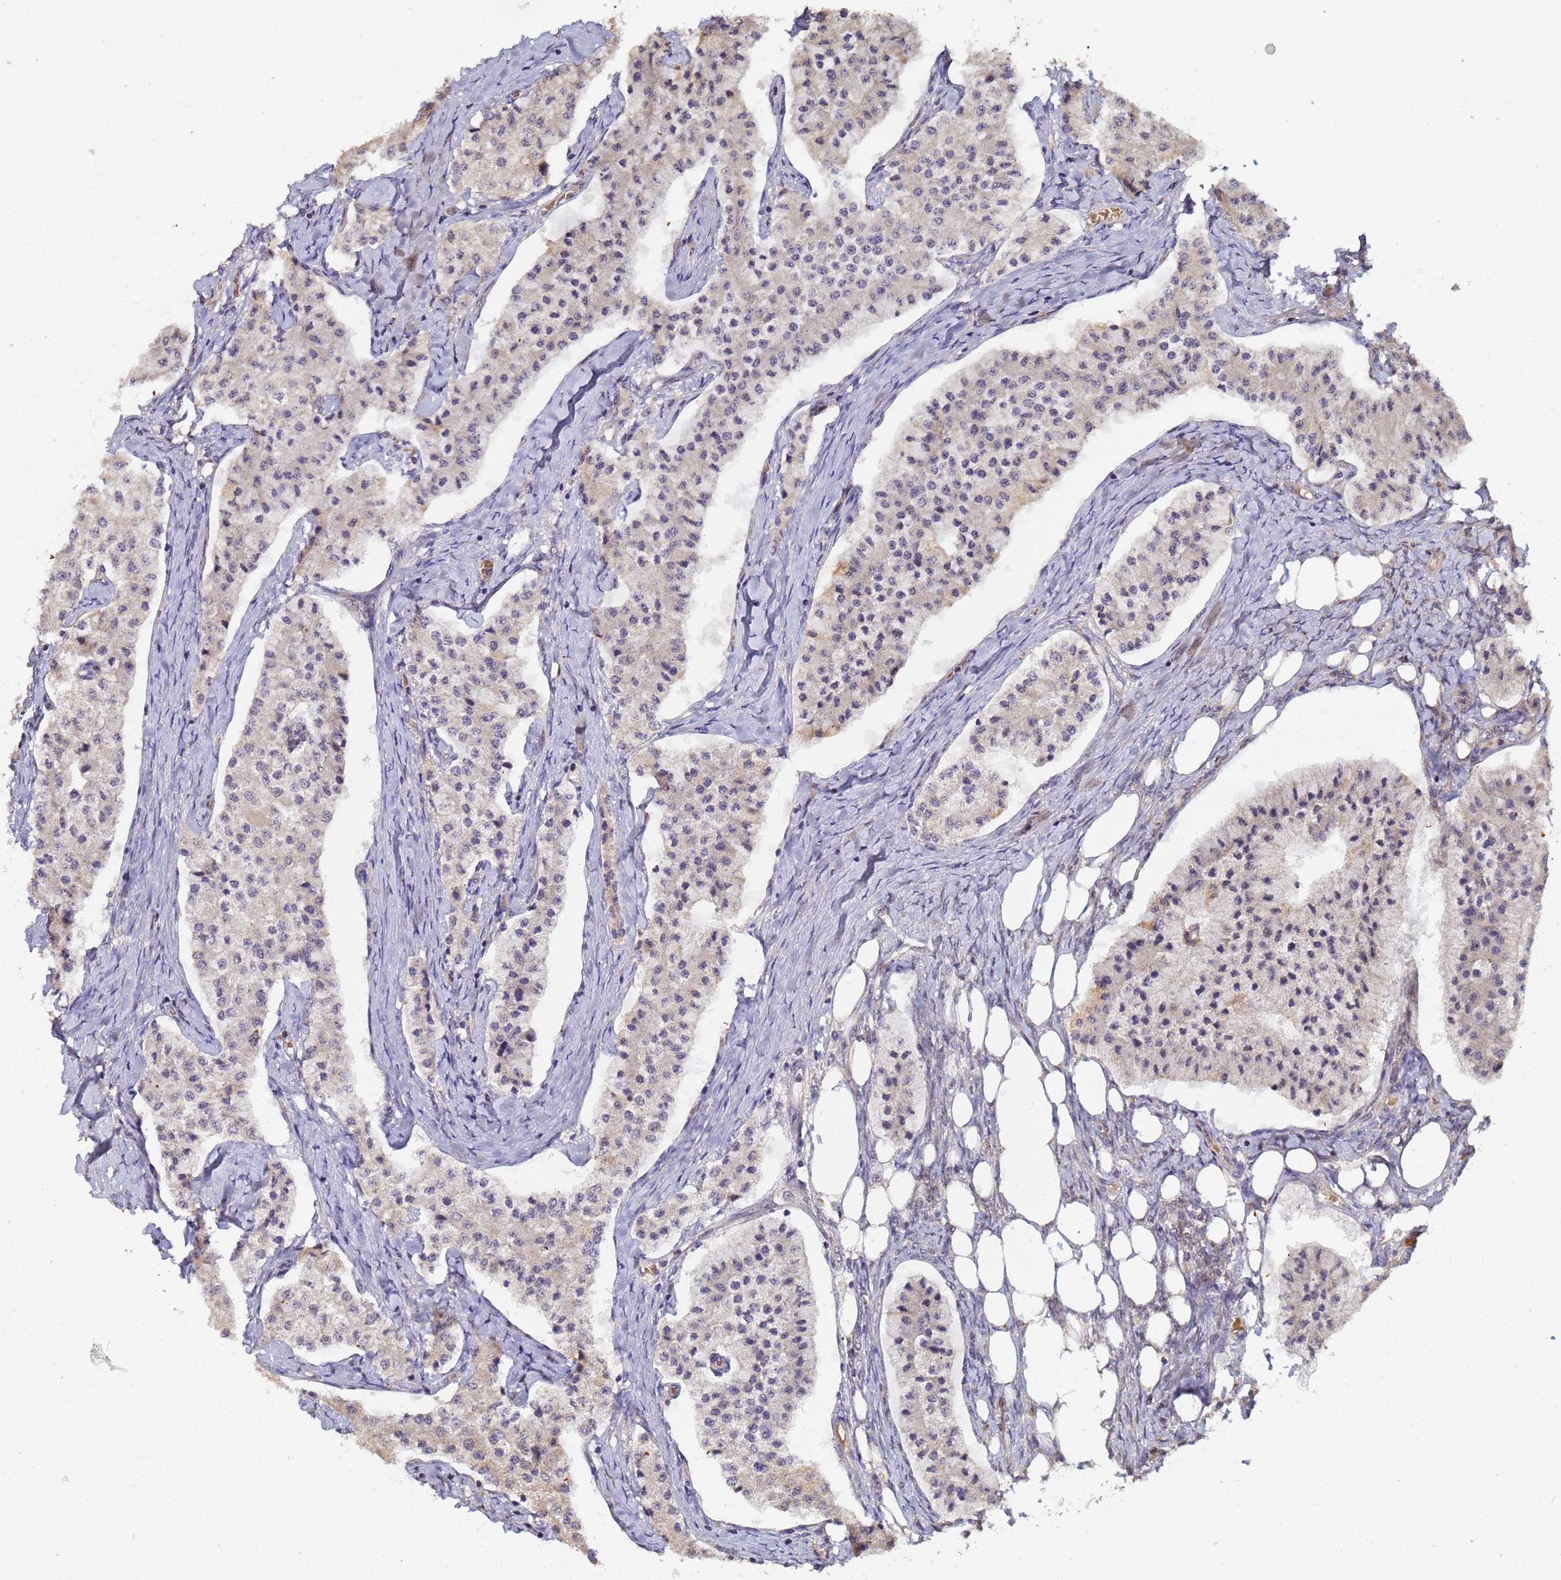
{"staining": {"intensity": "weak", "quantity": "<25%", "location": "nuclear"}, "tissue": "carcinoid", "cell_type": "Tumor cells", "image_type": "cancer", "snomed": [{"axis": "morphology", "description": "Carcinoid, malignant, NOS"}, {"axis": "topography", "description": "Colon"}], "caption": "Protein analysis of carcinoid (malignant) demonstrates no significant positivity in tumor cells.", "gene": "OSER1", "patient": {"sex": "female", "age": 52}}